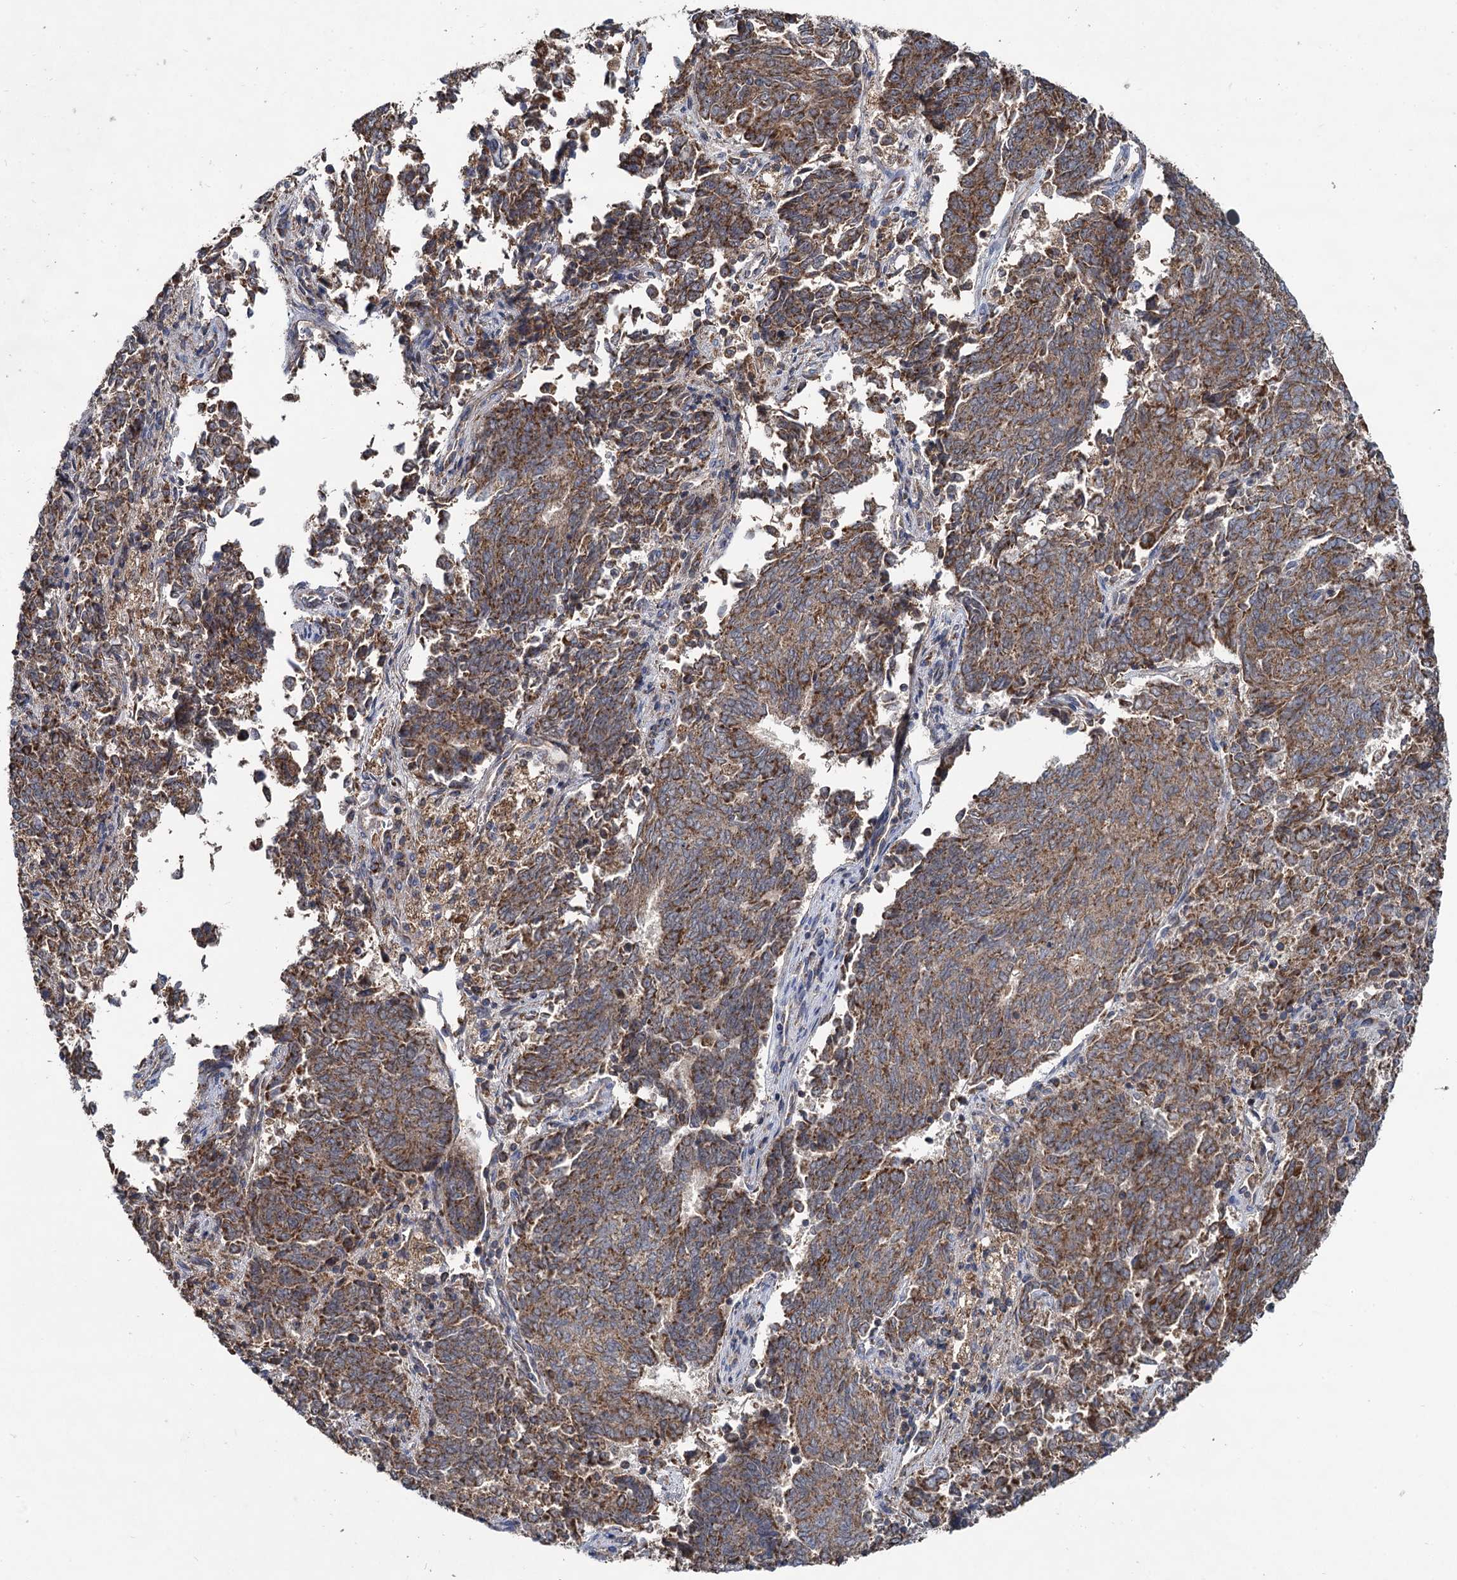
{"staining": {"intensity": "moderate", "quantity": ">75%", "location": "cytoplasmic/membranous"}, "tissue": "endometrial cancer", "cell_type": "Tumor cells", "image_type": "cancer", "snomed": [{"axis": "morphology", "description": "Adenocarcinoma, NOS"}, {"axis": "topography", "description": "Endometrium"}], "caption": "Immunohistochemistry histopathology image of human adenocarcinoma (endometrial) stained for a protein (brown), which displays medium levels of moderate cytoplasmic/membranous expression in about >75% of tumor cells.", "gene": "METTL4", "patient": {"sex": "female", "age": 80}}